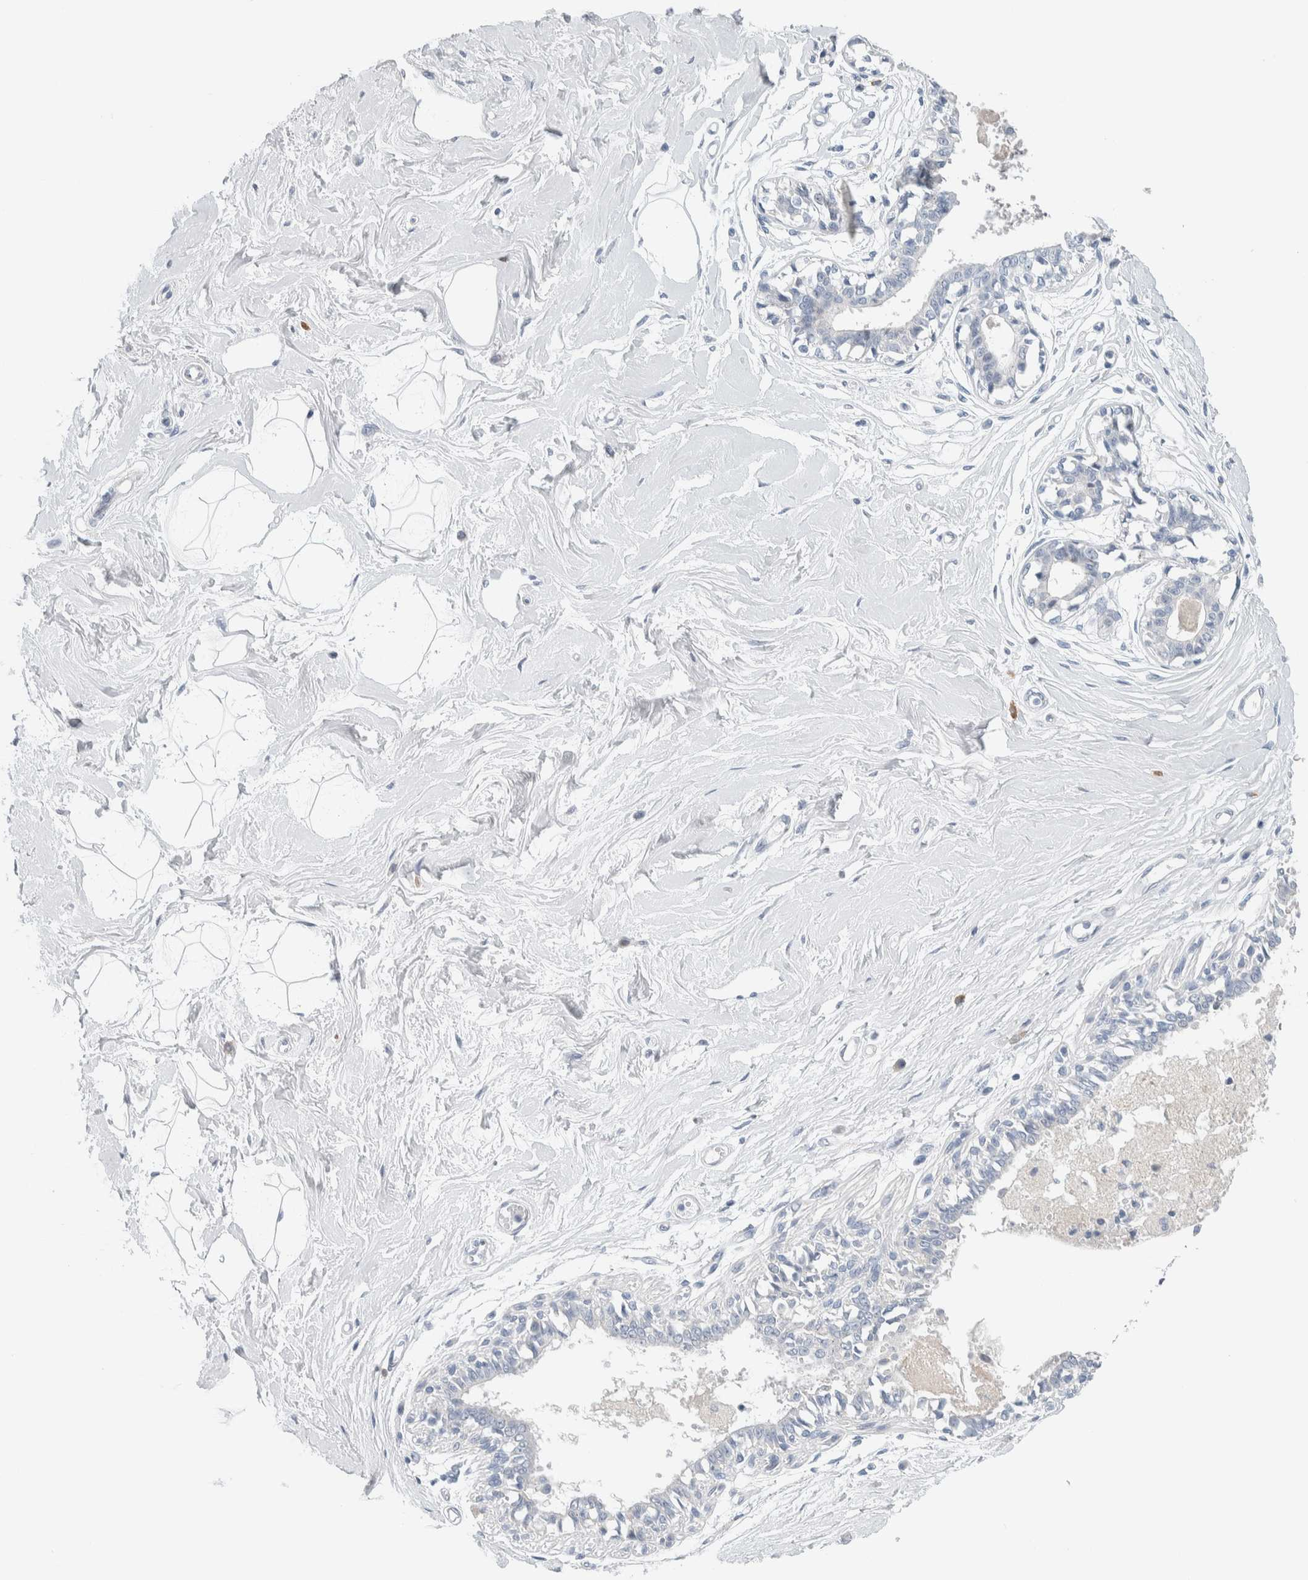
{"staining": {"intensity": "negative", "quantity": "none", "location": "none"}, "tissue": "breast", "cell_type": "Adipocytes", "image_type": "normal", "snomed": [{"axis": "morphology", "description": "Normal tissue, NOS"}, {"axis": "topography", "description": "Breast"}], "caption": "Micrograph shows no significant protein positivity in adipocytes of benign breast. The staining was performed using DAB (3,3'-diaminobenzidine) to visualize the protein expression in brown, while the nuclei were stained in blue with hematoxylin (Magnification: 20x).", "gene": "SCN2A", "patient": {"sex": "female", "age": 45}}